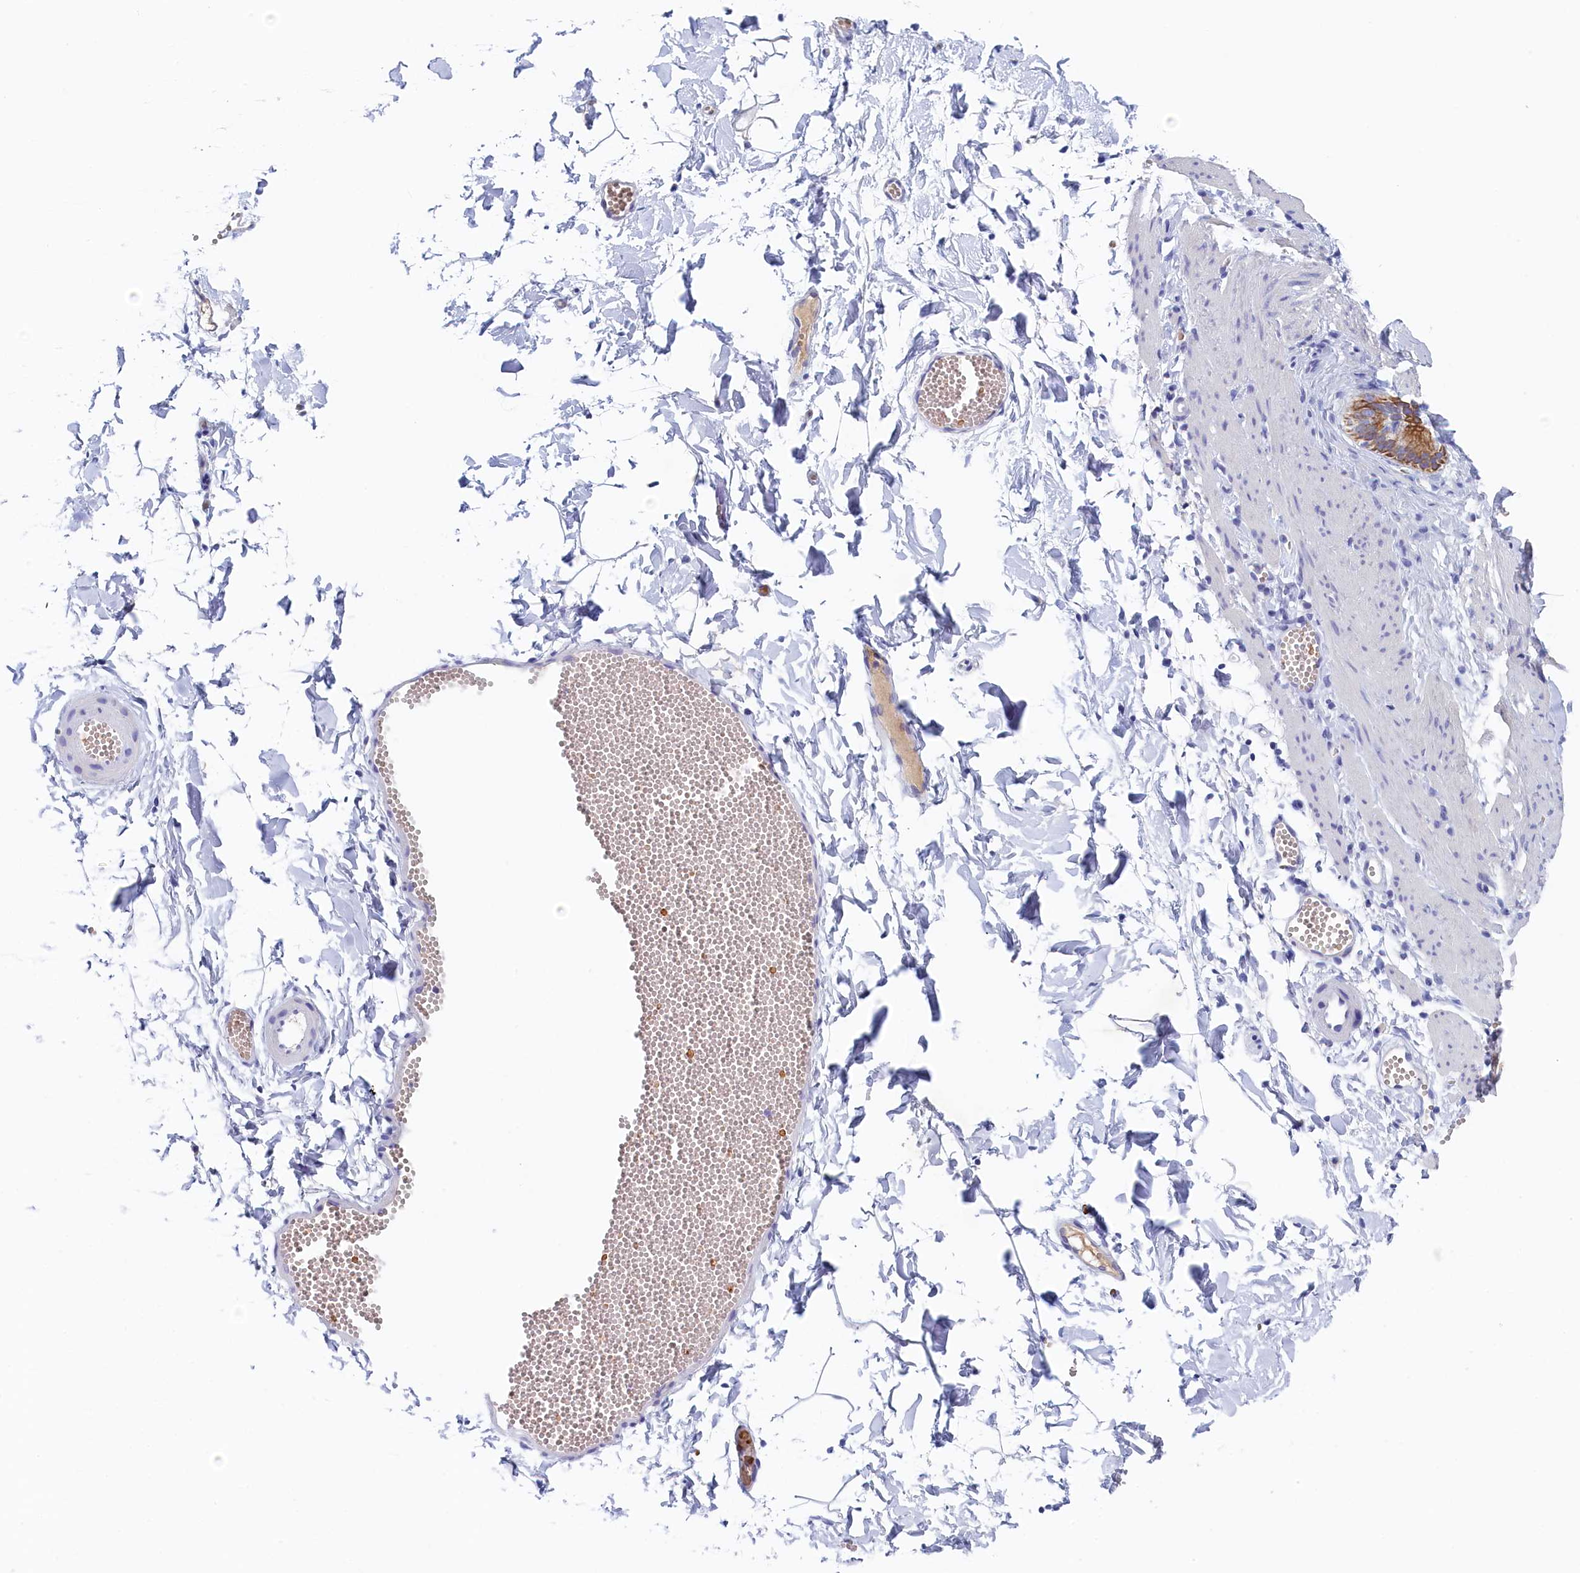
{"staining": {"intensity": "negative", "quantity": "none", "location": "none"}, "tissue": "adipose tissue", "cell_type": "Adipocytes", "image_type": "normal", "snomed": [{"axis": "morphology", "description": "Normal tissue, NOS"}, {"axis": "topography", "description": "Gallbladder"}, {"axis": "topography", "description": "Peripheral nerve tissue"}], "caption": "IHC photomicrograph of unremarkable adipose tissue: human adipose tissue stained with DAB demonstrates no significant protein positivity in adipocytes. The staining was performed using DAB (3,3'-diaminobenzidine) to visualize the protein expression in brown, while the nuclei were stained in blue with hematoxylin (Magnification: 20x).", "gene": "GUCA1C", "patient": {"sex": "male", "age": 38}}